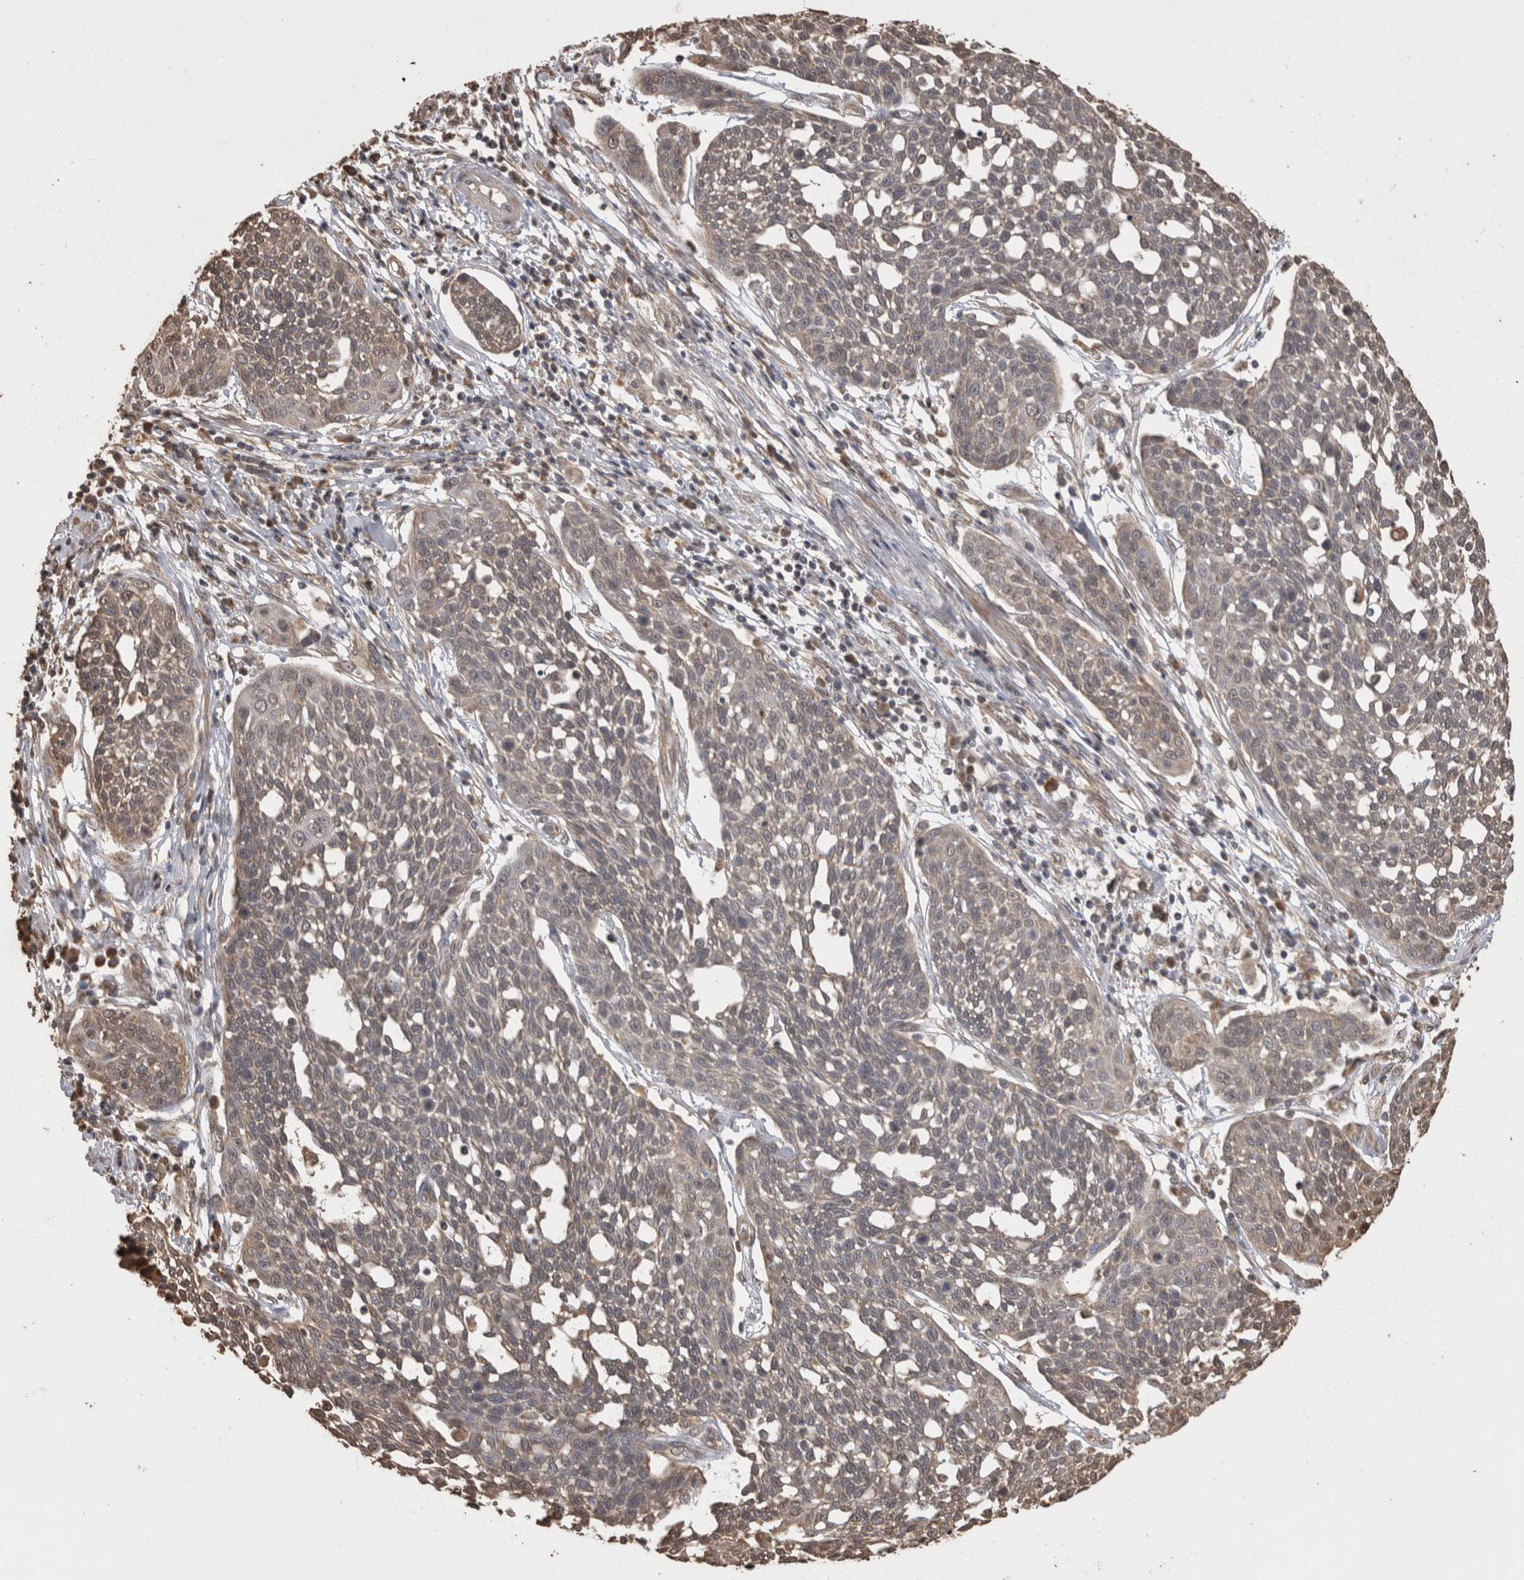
{"staining": {"intensity": "weak", "quantity": "<25%", "location": "cytoplasmic/membranous"}, "tissue": "cervical cancer", "cell_type": "Tumor cells", "image_type": "cancer", "snomed": [{"axis": "morphology", "description": "Squamous cell carcinoma, NOS"}, {"axis": "topography", "description": "Cervix"}], "caption": "Photomicrograph shows no significant protein expression in tumor cells of cervical cancer. (IHC, brightfield microscopy, high magnification).", "gene": "SOCS5", "patient": {"sex": "female", "age": 34}}